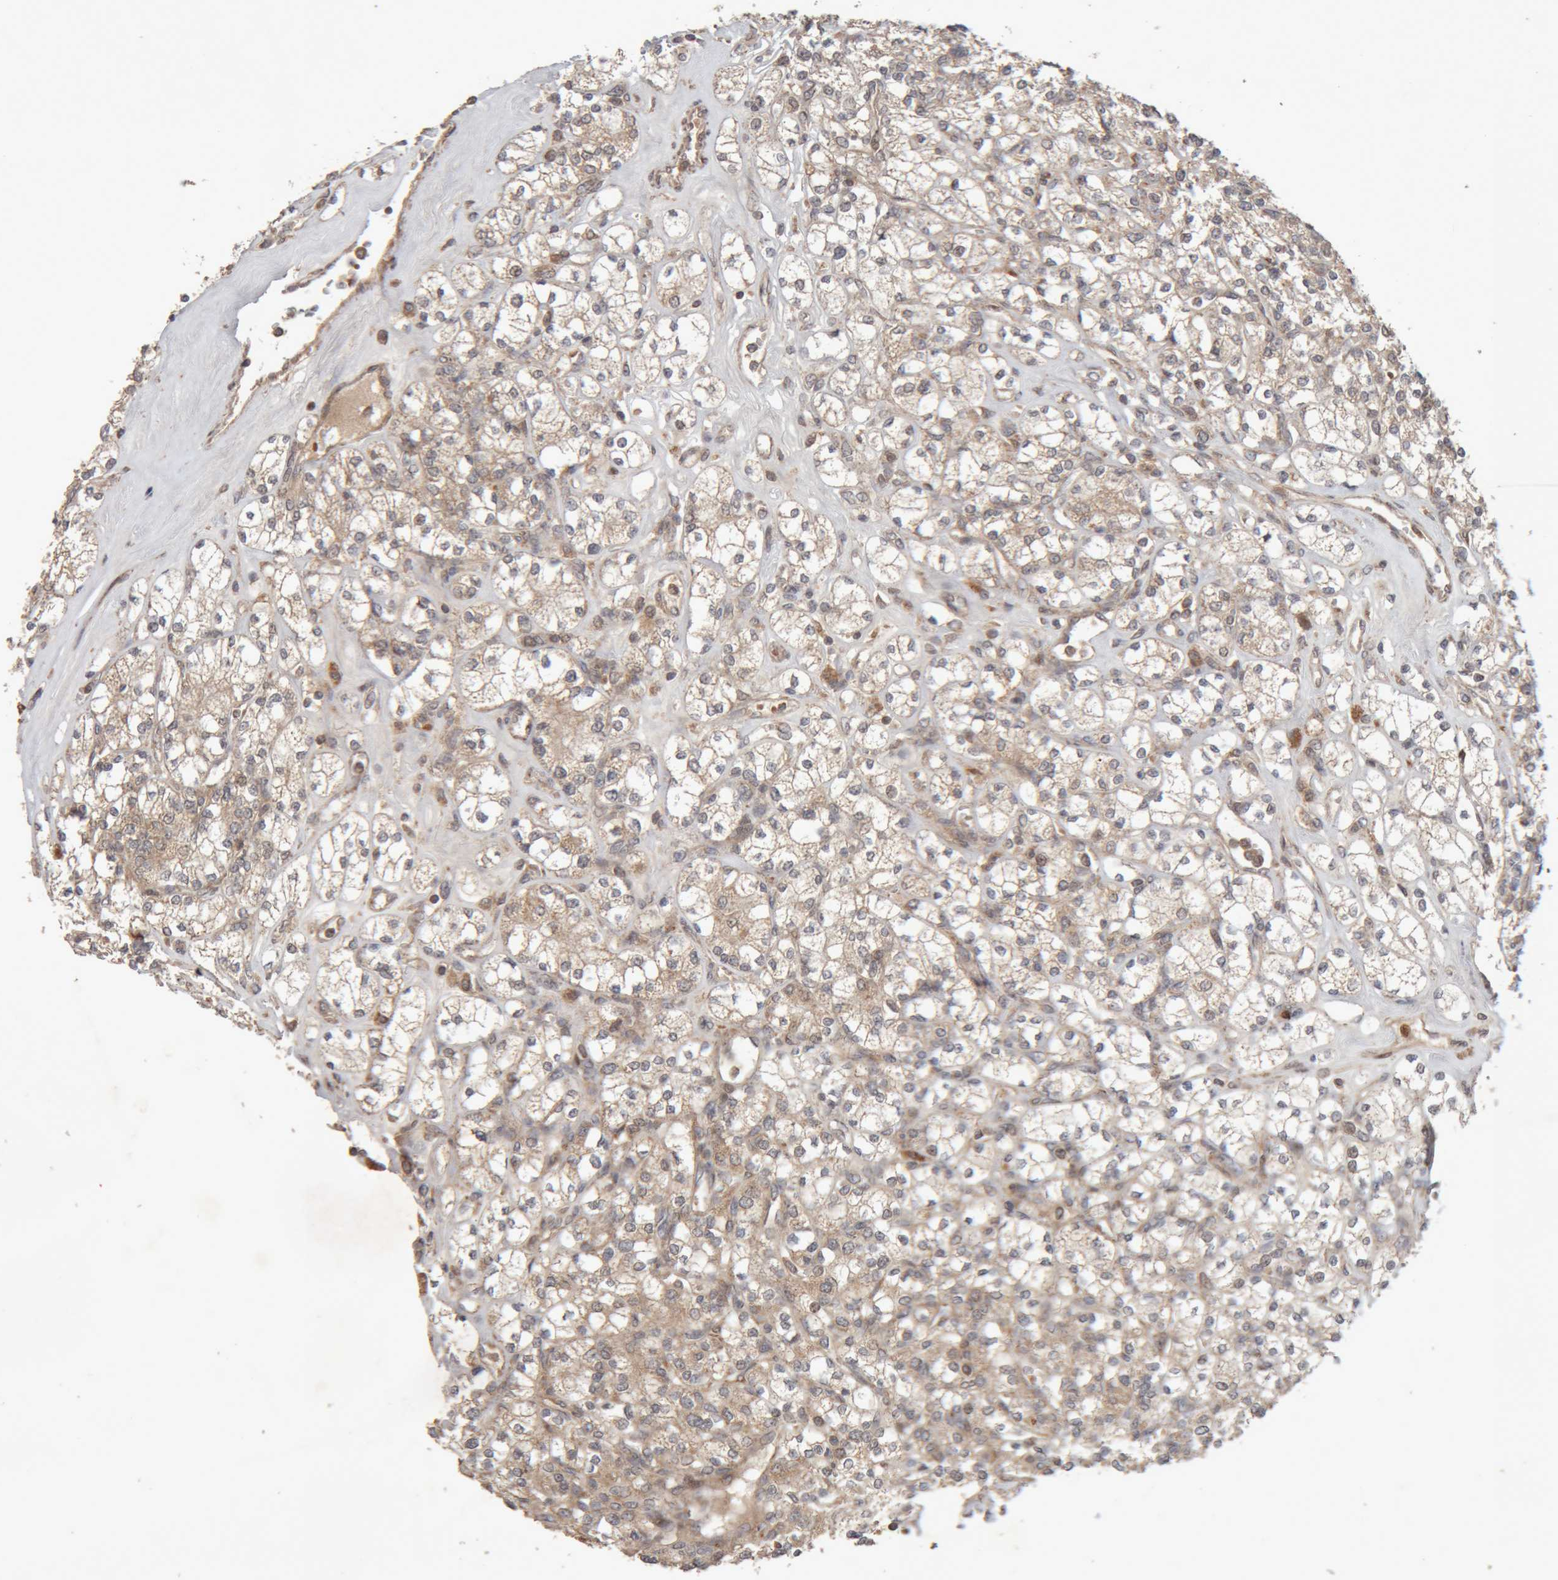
{"staining": {"intensity": "weak", "quantity": ">75%", "location": "cytoplasmic/membranous"}, "tissue": "renal cancer", "cell_type": "Tumor cells", "image_type": "cancer", "snomed": [{"axis": "morphology", "description": "Adenocarcinoma, NOS"}, {"axis": "topography", "description": "Kidney"}], "caption": "This histopathology image shows immunohistochemistry (IHC) staining of human renal cancer (adenocarcinoma), with low weak cytoplasmic/membranous staining in about >75% of tumor cells.", "gene": "KIF21B", "patient": {"sex": "male", "age": 77}}